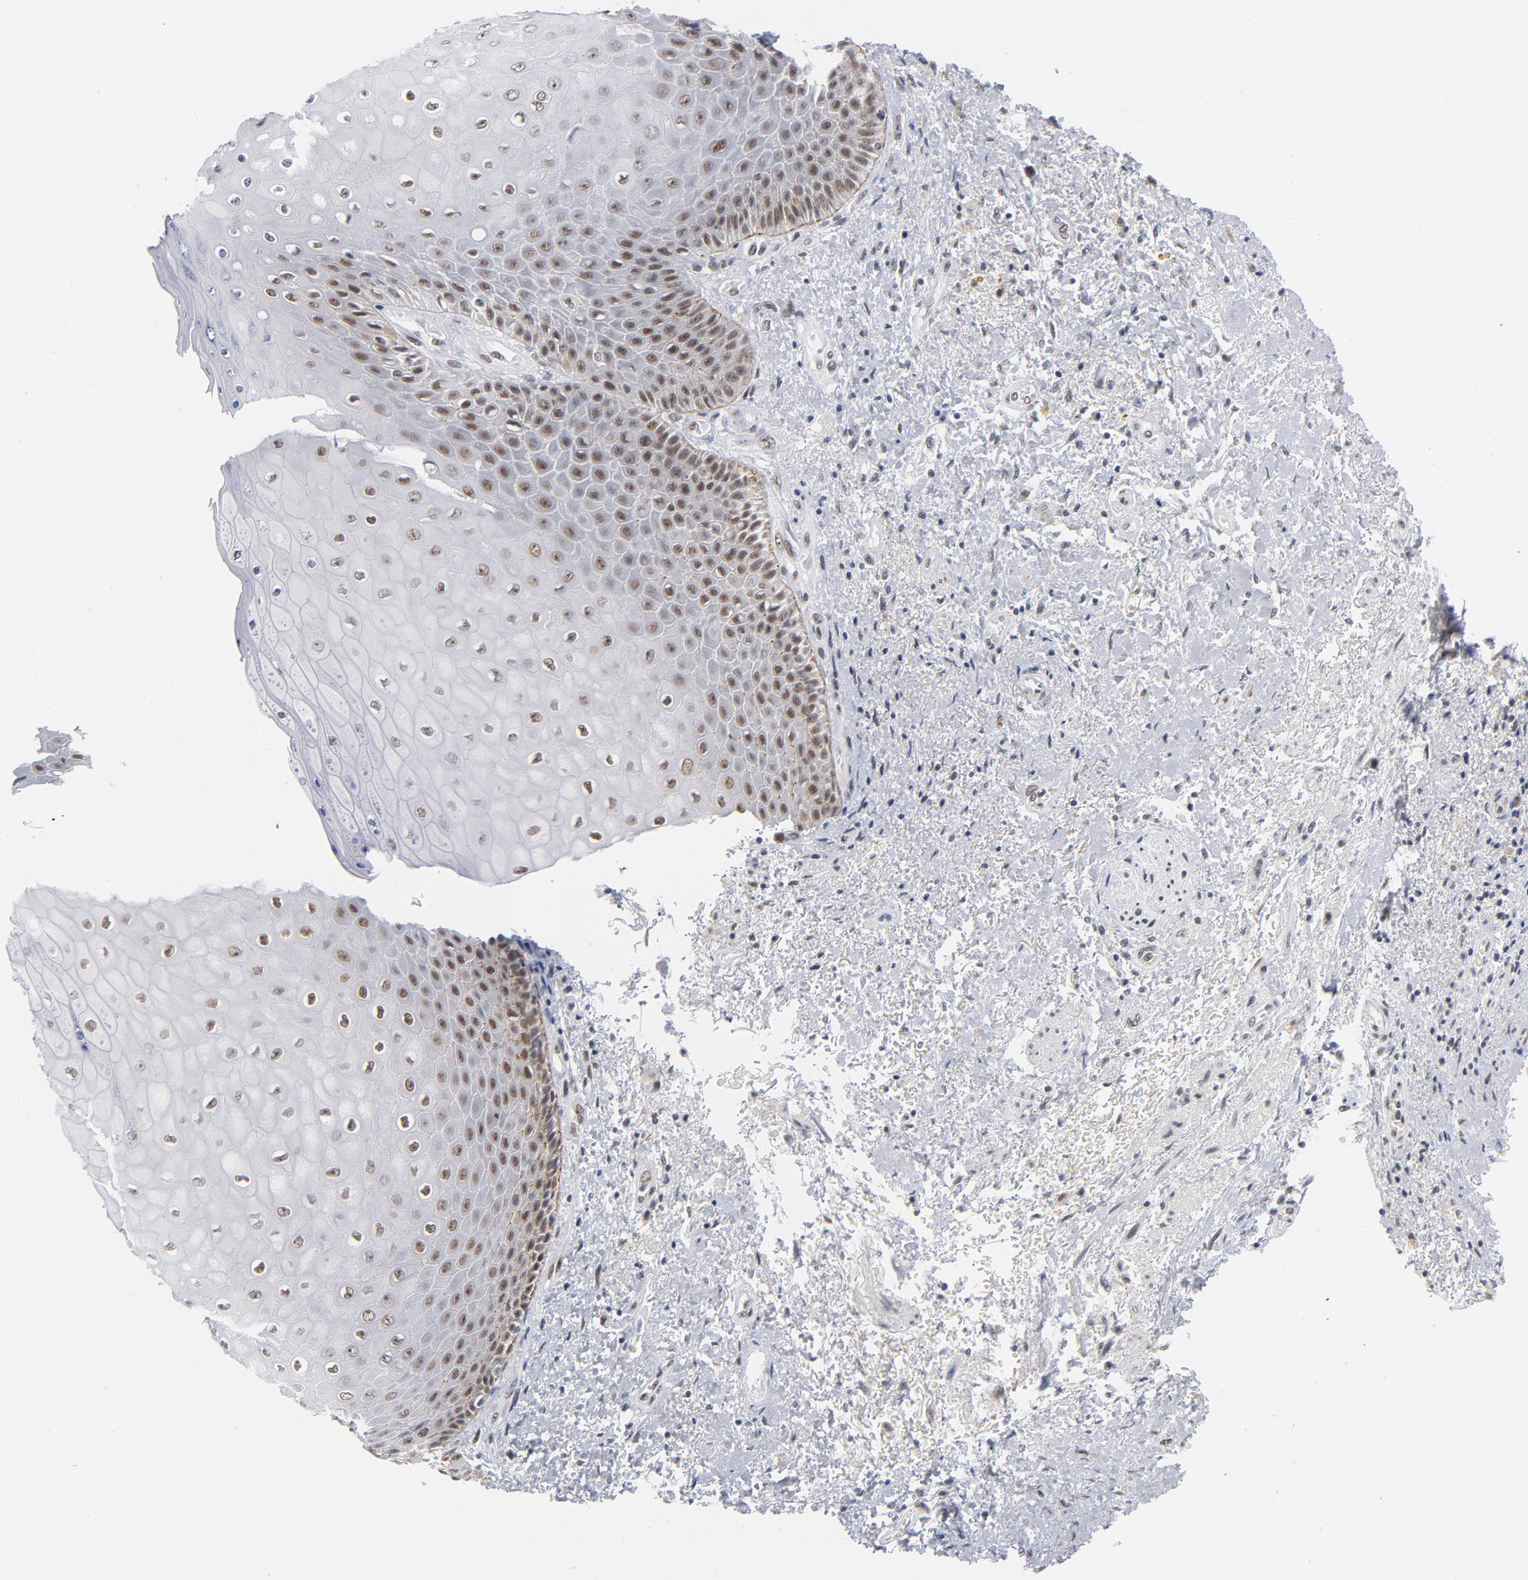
{"staining": {"intensity": "moderate", "quantity": "25%-75%", "location": "nuclear"}, "tissue": "skin", "cell_type": "Epidermal cells", "image_type": "normal", "snomed": [{"axis": "morphology", "description": "Normal tissue, NOS"}, {"axis": "topography", "description": "Anal"}], "caption": "Protein analysis of unremarkable skin exhibits moderate nuclear positivity in about 25%-75% of epidermal cells.", "gene": "BAP1", "patient": {"sex": "female", "age": 46}}